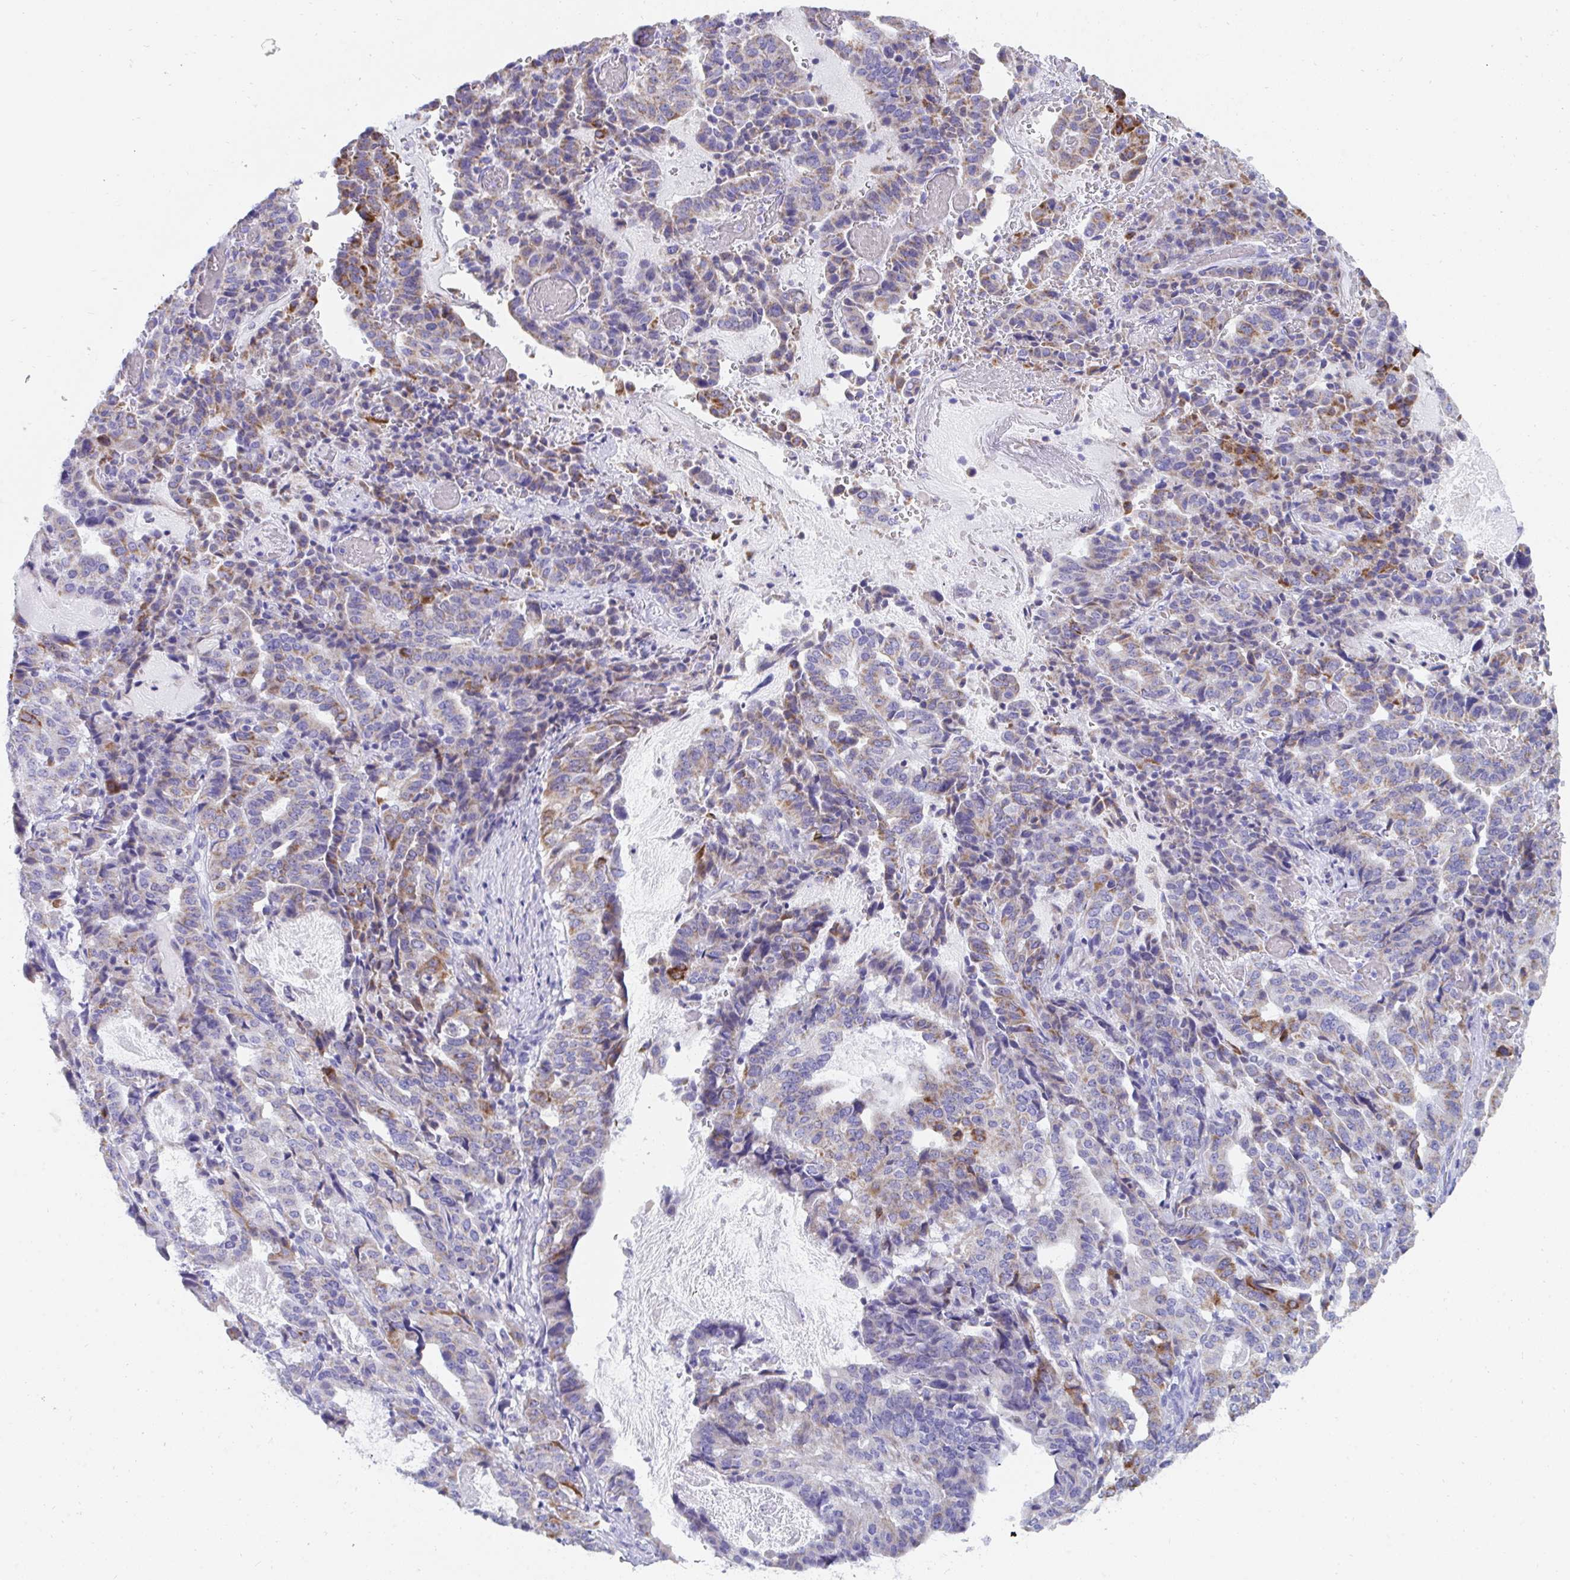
{"staining": {"intensity": "moderate", "quantity": "<25%", "location": "cytoplasmic/membranous"}, "tissue": "stomach cancer", "cell_type": "Tumor cells", "image_type": "cancer", "snomed": [{"axis": "morphology", "description": "Adenocarcinoma, NOS"}, {"axis": "topography", "description": "Stomach"}], "caption": "This photomicrograph reveals immunohistochemistry (IHC) staining of human stomach cancer (adenocarcinoma), with low moderate cytoplasmic/membranous staining in approximately <25% of tumor cells.", "gene": "PC", "patient": {"sex": "male", "age": 48}}